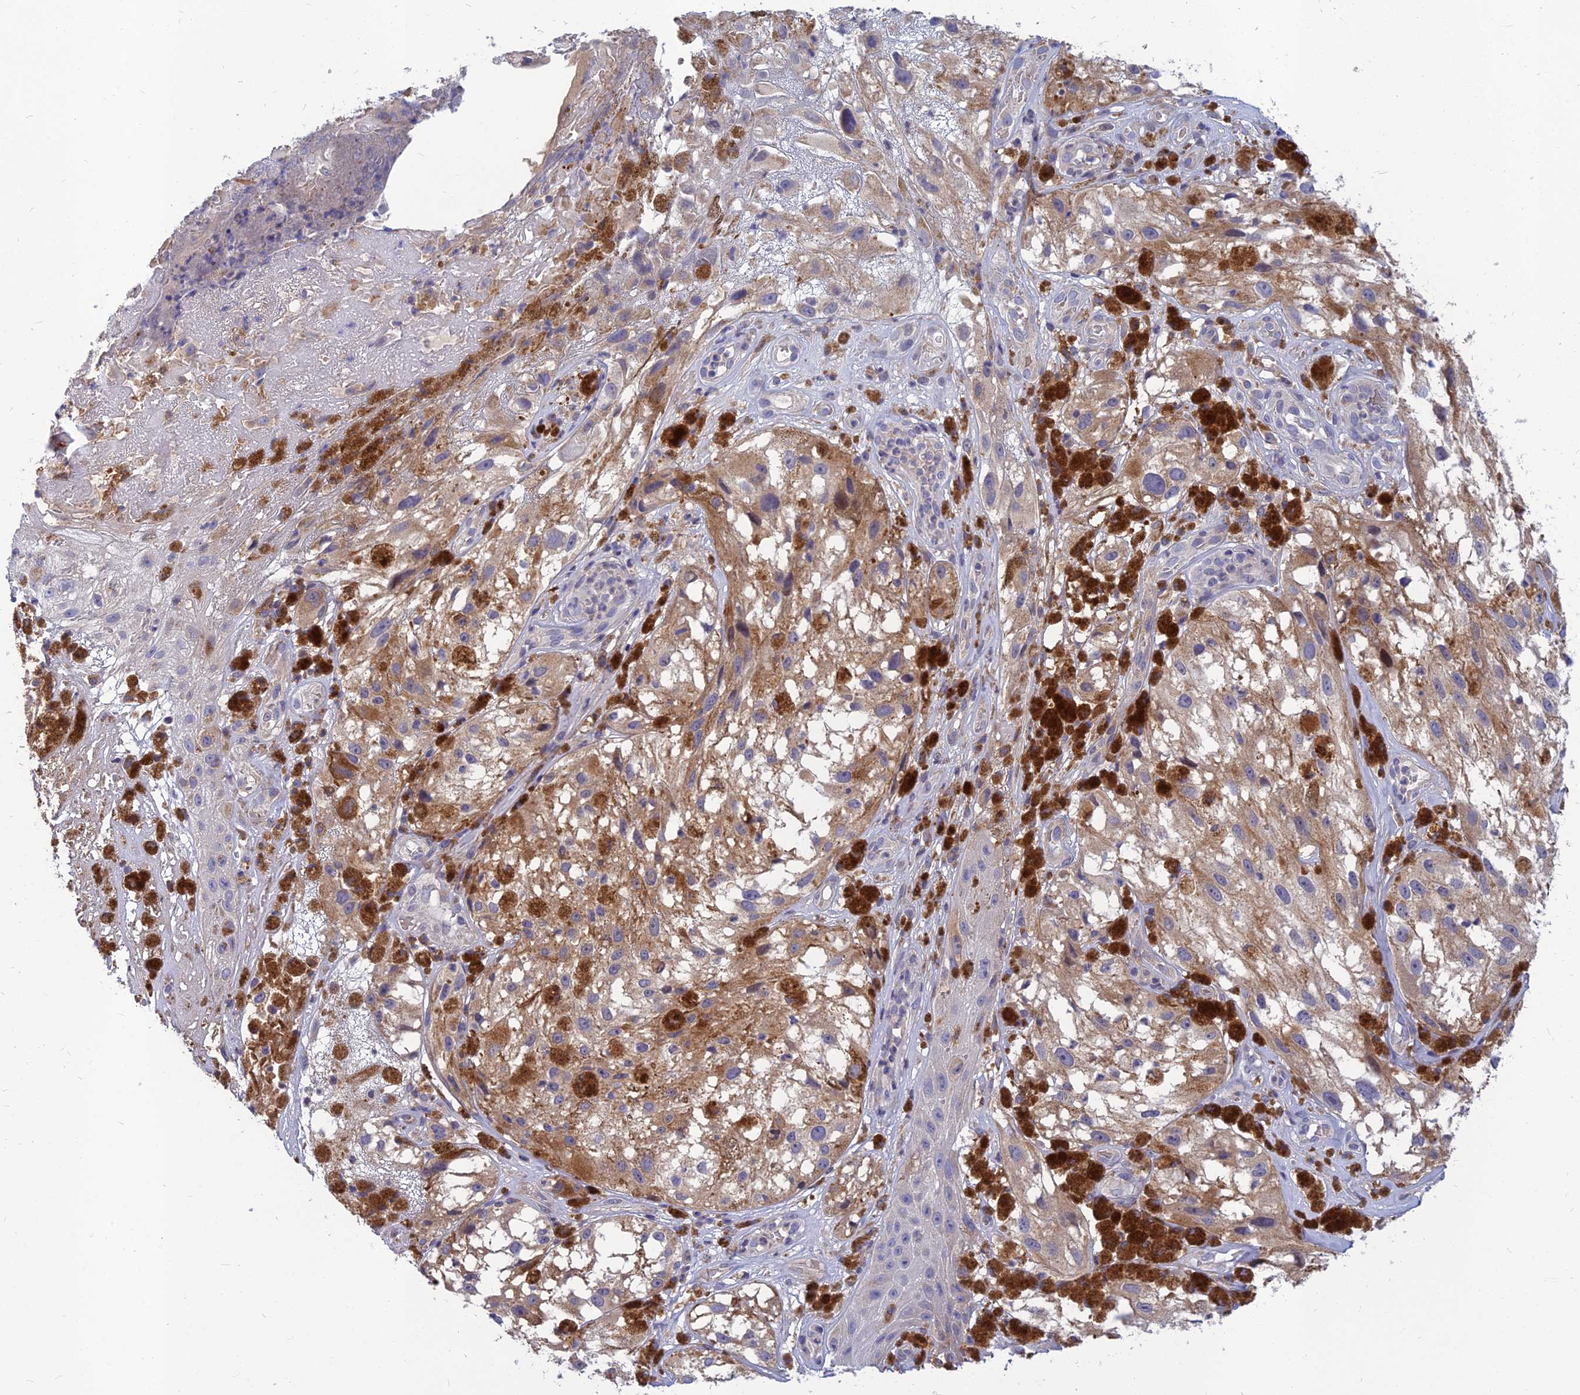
{"staining": {"intensity": "moderate", "quantity": "25%-75%", "location": "cytoplasmic/membranous"}, "tissue": "melanoma", "cell_type": "Tumor cells", "image_type": "cancer", "snomed": [{"axis": "morphology", "description": "Malignant melanoma, NOS"}, {"axis": "topography", "description": "Skin"}], "caption": "Melanoma was stained to show a protein in brown. There is medium levels of moderate cytoplasmic/membranous staining in about 25%-75% of tumor cells.", "gene": "CACNA1B", "patient": {"sex": "male", "age": 88}}